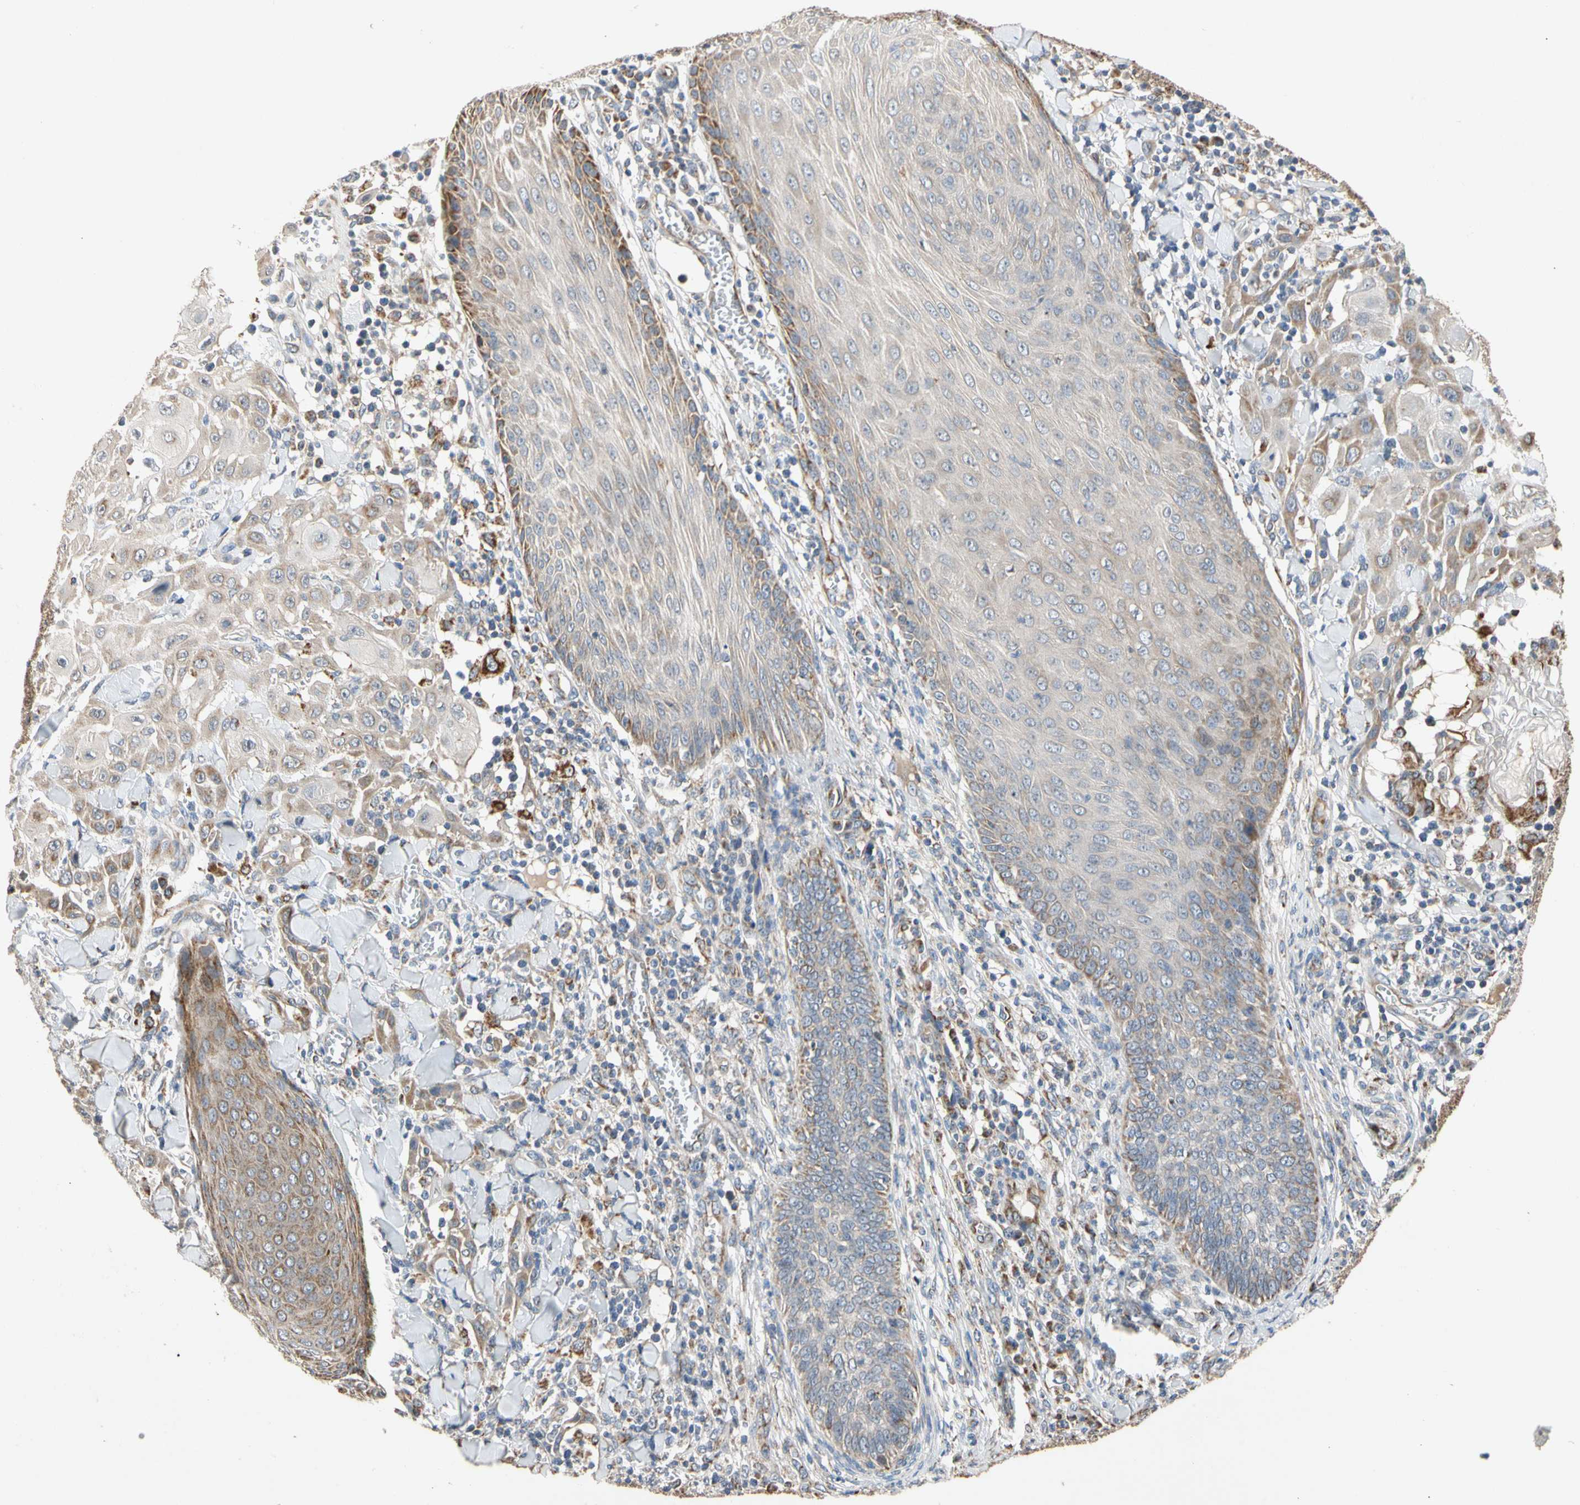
{"staining": {"intensity": "weak", "quantity": "25%-75%", "location": "cytoplasmic/membranous"}, "tissue": "skin cancer", "cell_type": "Tumor cells", "image_type": "cancer", "snomed": [{"axis": "morphology", "description": "Squamous cell carcinoma, NOS"}, {"axis": "topography", "description": "Skin"}], "caption": "The immunohistochemical stain shows weak cytoplasmic/membranous staining in tumor cells of skin cancer tissue. (DAB IHC, brown staining for protein, blue staining for nuclei).", "gene": "GPD2", "patient": {"sex": "male", "age": 24}}